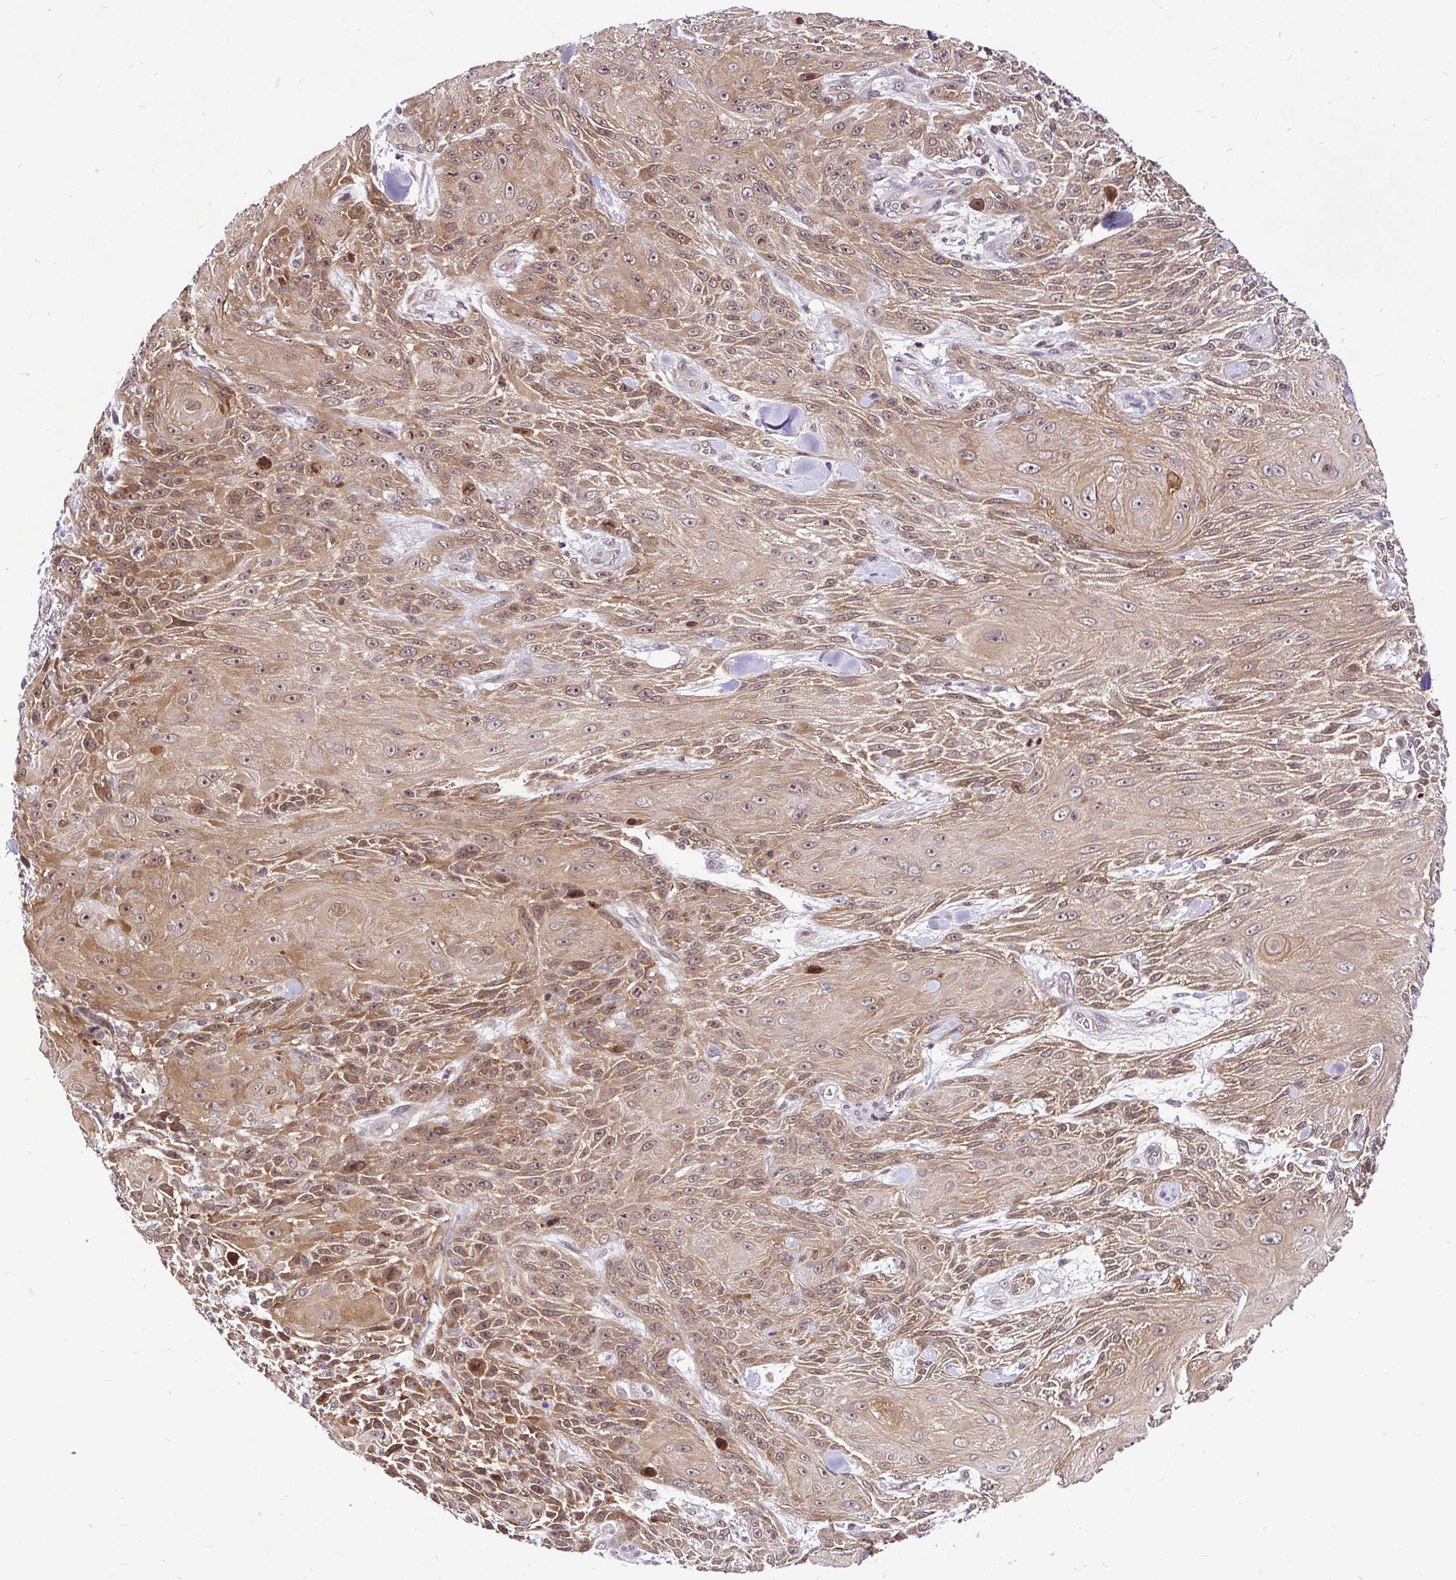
{"staining": {"intensity": "moderate", "quantity": ">75%", "location": "cytoplasmic/membranous,nuclear"}, "tissue": "skin cancer", "cell_type": "Tumor cells", "image_type": "cancer", "snomed": [{"axis": "morphology", "description": "Squamous cell carcinoma, NOS"}, {"axis": "topography", "description": "Skin"}], "caption": "Moderate cytoplasmic/membranous and nuclear staining is identified in about >75% of tumor cells in skin cancer.", "gene": "UBE2M", "patient": {"sex": "male", "age": 88}}